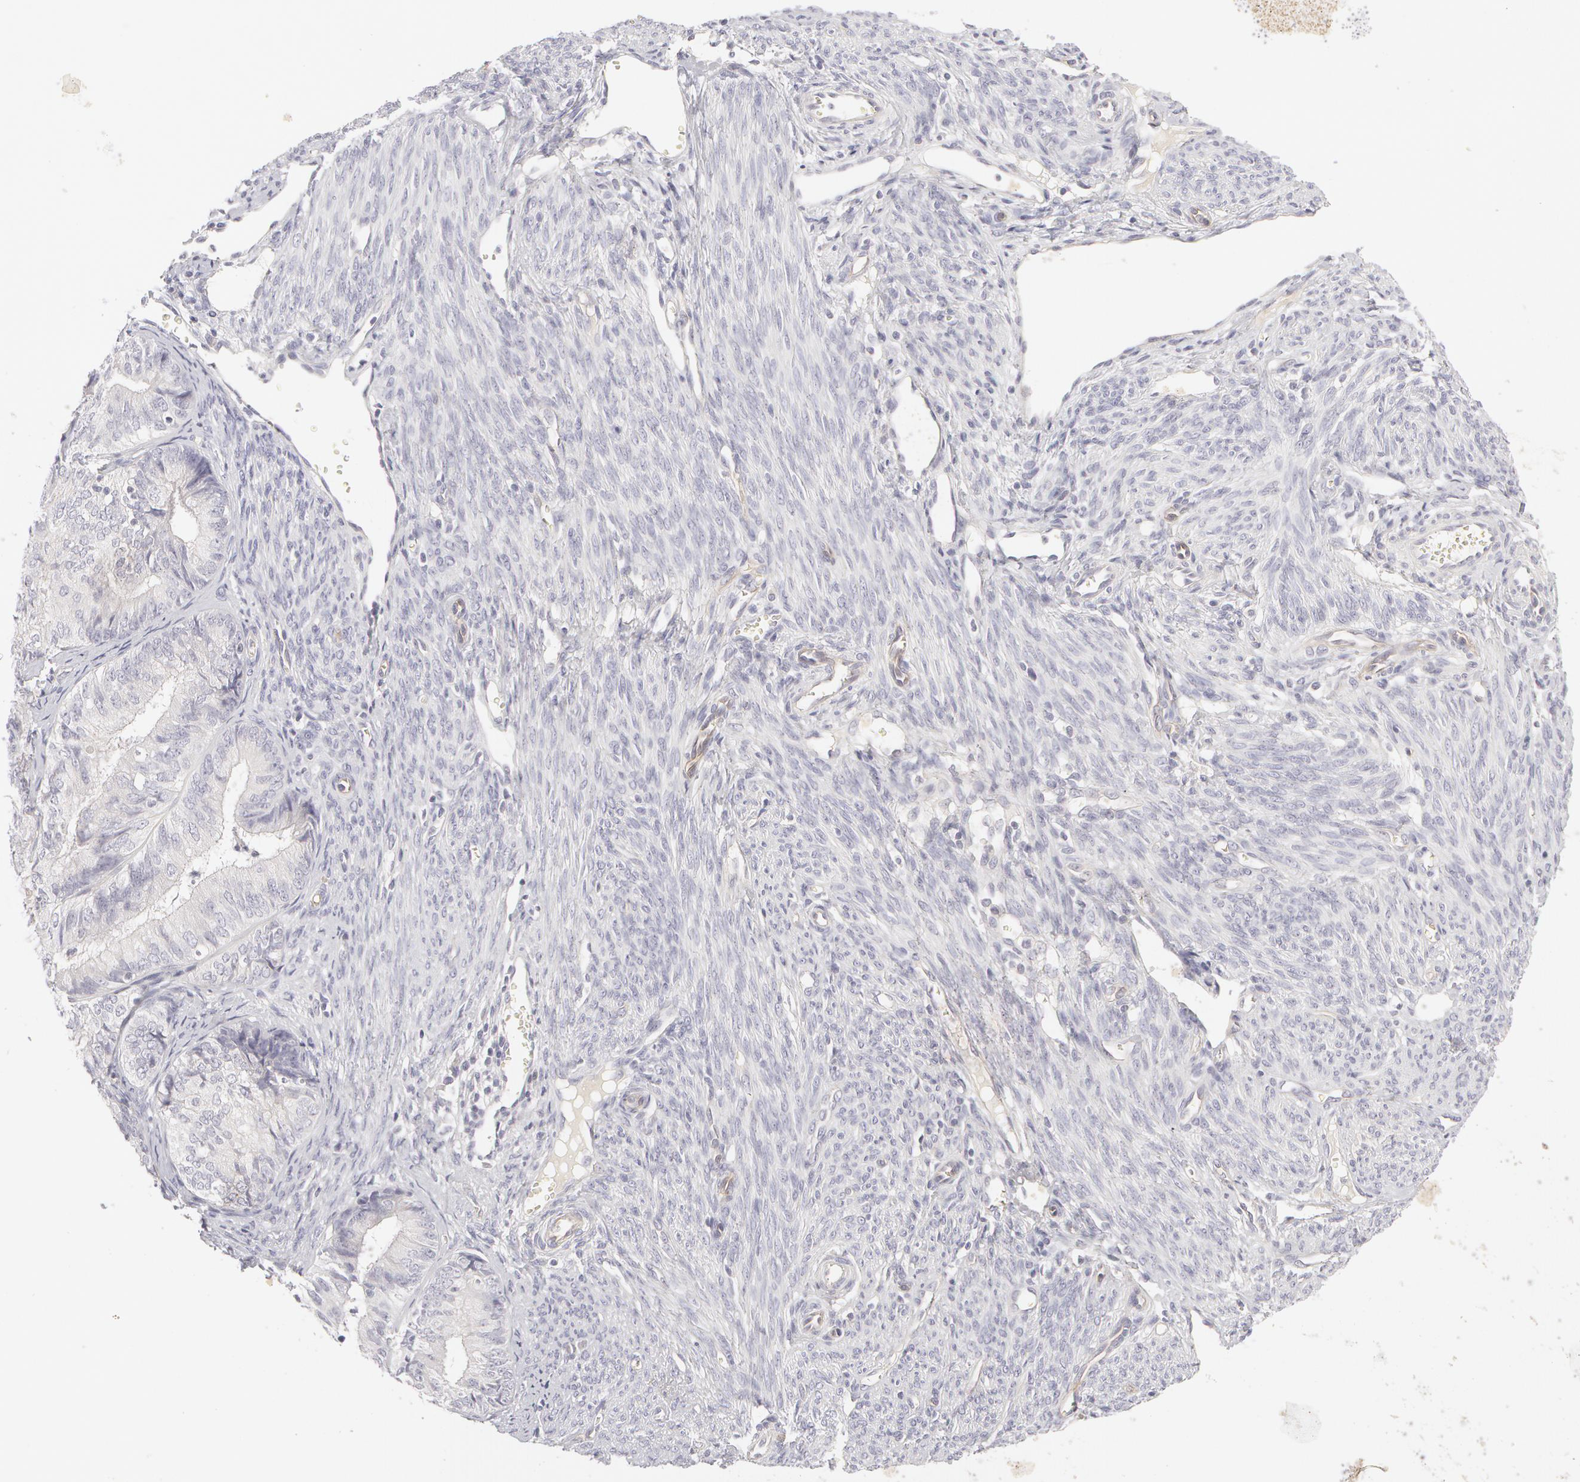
{"staining": {"intensity": "negative", "quantity": "none", "location": "none"}, "tissue": "endometrial cancer", "cell_type": "Tumor cells", "image_type": "cancer", "snomed": [{"axis": "morphology", "description": "Adenocarcinoma, NOS"}, {"axis": "topography", "description": "Endometrium"}], "caption": "DAB immunohistochemical staining of endometrial cancer (adenocarcinoma) reveals no significant expression in tumor cells.", "gene": "ABCB1", "patient": {"sex": "female", "age": 66}}